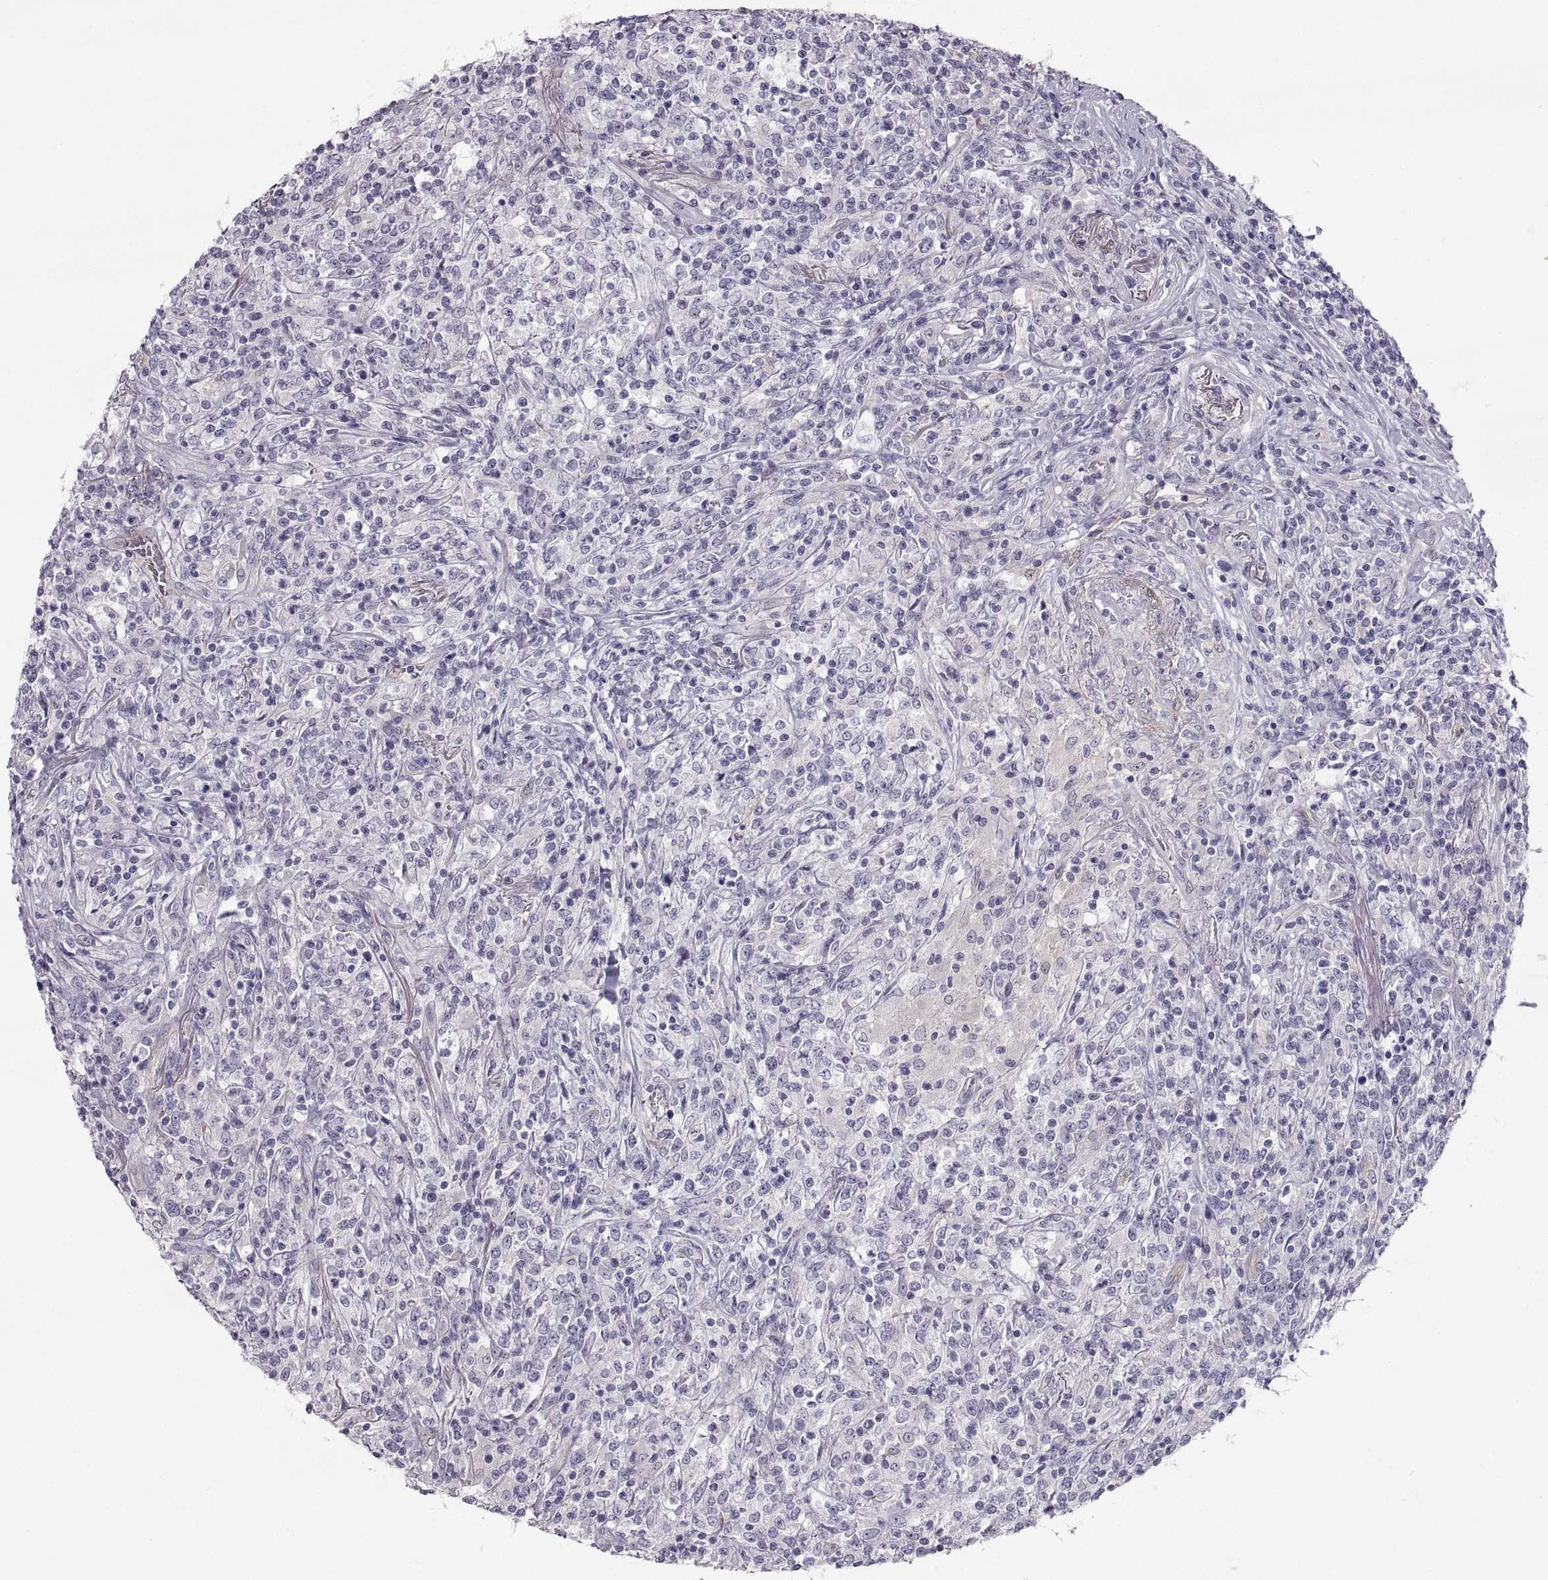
{"staining": {"intensity": "negative", "quantity": "none", "location": "none"}, "tissue": "lymphoma", "cell_type": "Tumor cells", "image_type": "cancer", "snomed": [{"axis": "morphology", "description": "Malignant lymphoma, non-Hodgkin's type, High grade"}, {"axis": "topography", "description": "Lung"}], "caption": "A photomicrograph of human malignant lymphoma, non-Hodgkin's type (high-grade) is negative for staining in tumor cells. (DAB (3,3'-diaminobenzidine) IHC visualized using brightfield microscopy, high magnification).", "gene": "PGM5", "patient": {"sex": "male", "age": 79}}